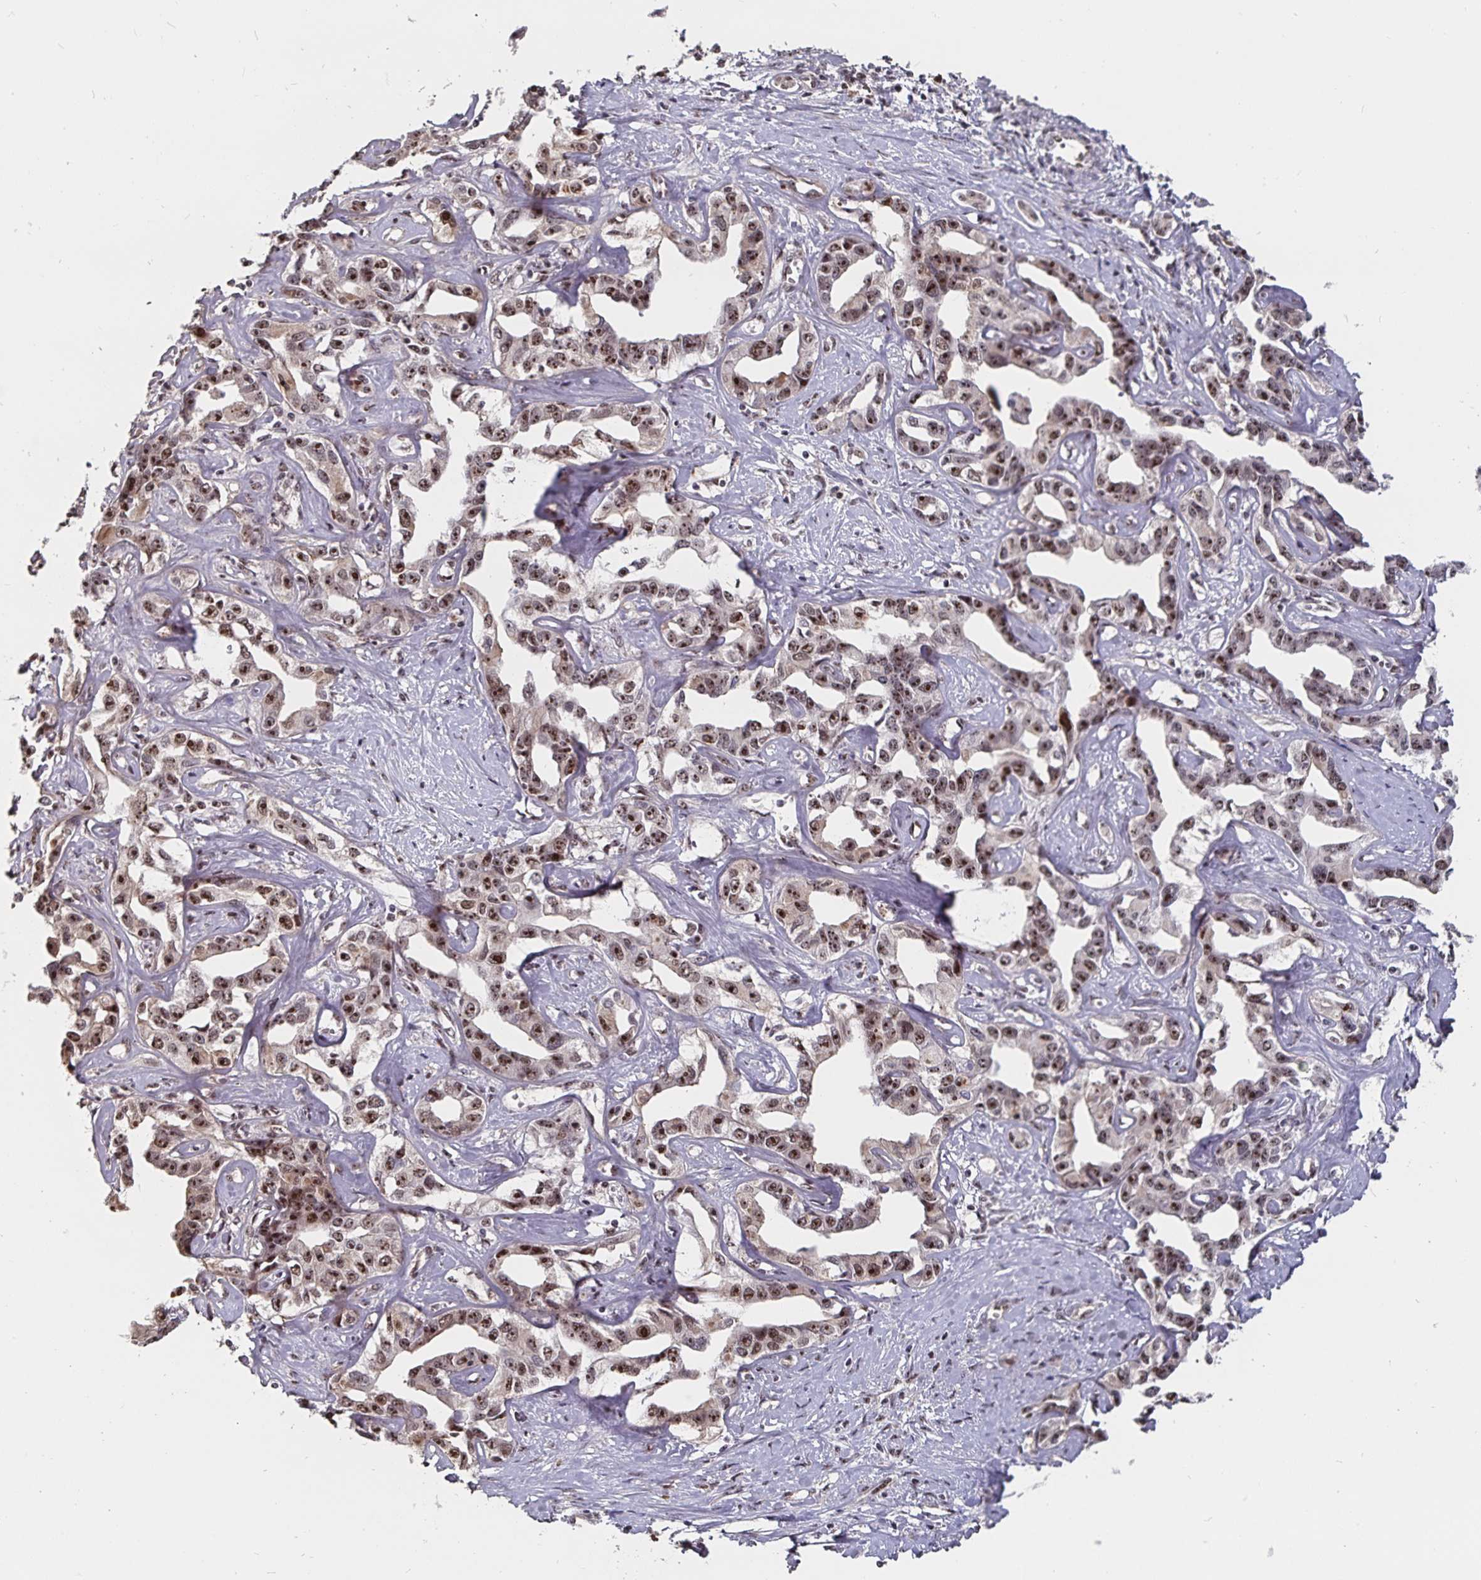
{"staining": {"intensity": "moderate", "quantity": ">75%", "location": "nuclear"}, "tissue": "liver cancer", "cell_type": "Tumor cells", "image_type": "cancer", "snomed": [{"axis": "morphology", "description": "Cholangiocarcinoma"}, {"axis": "topography", "description": "Liver"}], "caption": "Tumor cells exhibit moderate nuclear positivity in approximately >75% of cells in liver cancer.", "gene": "LAS1L", "patient": {"sex": "male", "age": 59}}